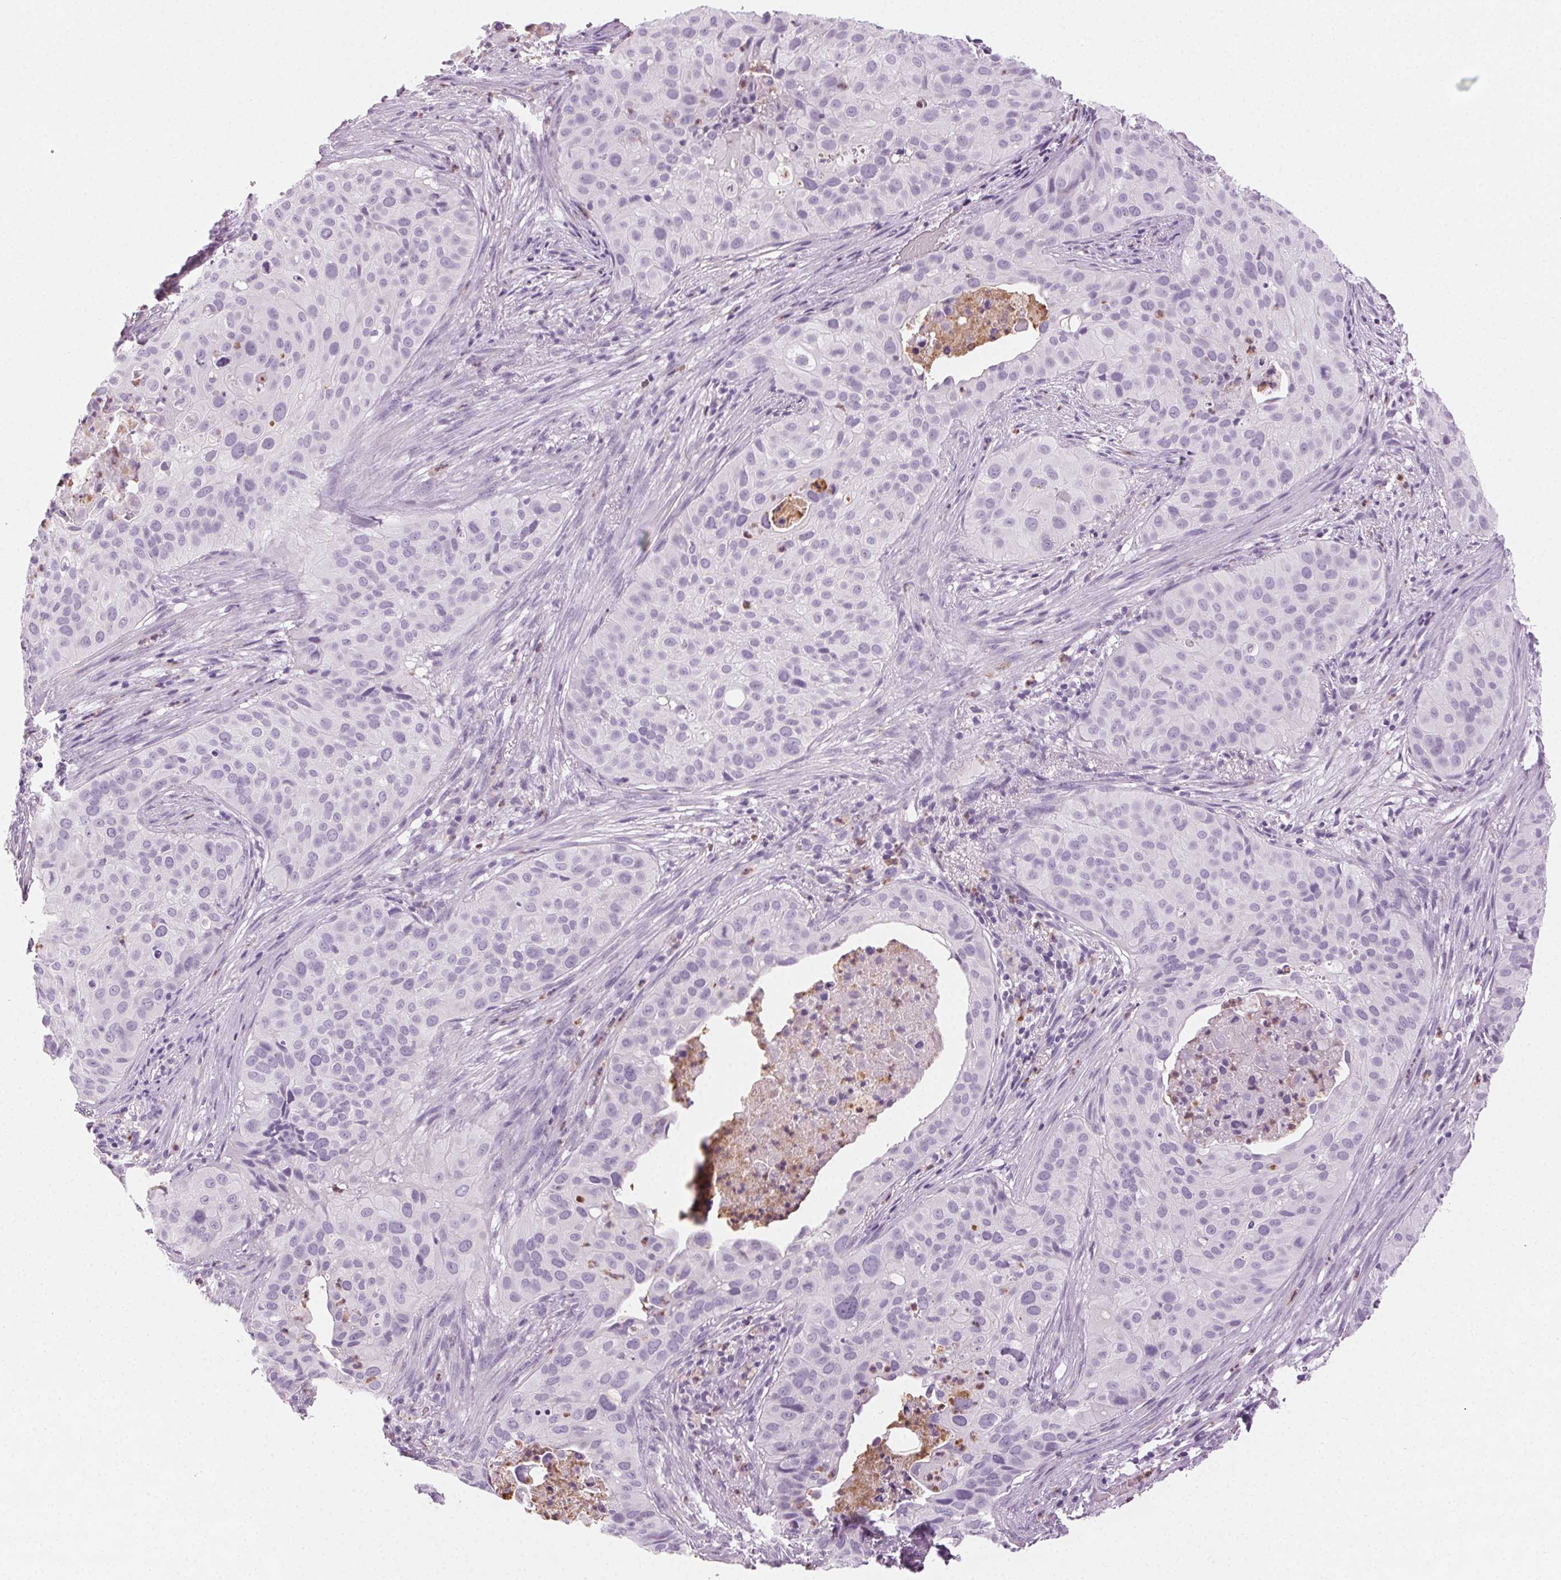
{"staining": {"intensity": "negative", "quantity": "none", "location": "none"}, "tissue": "cervical cancer", "cell_type": "Tumor cells", "image_type": "cancer", "snomed": [{"axis": "morphology", "description": "Squamous cell carcinoma, NOS"}, {"axis": "topography", "description": "Cervix"}], "caption": "High magnification brightfield microscopy of cervical cancer stained with DAB (3,3'-diaminobenzidine) (brown) and counterstained with hematoxylin (blue): tumor cells show no significant staining.", "gene": "MPO", "patient": {"sex": "female", "age": 38}}